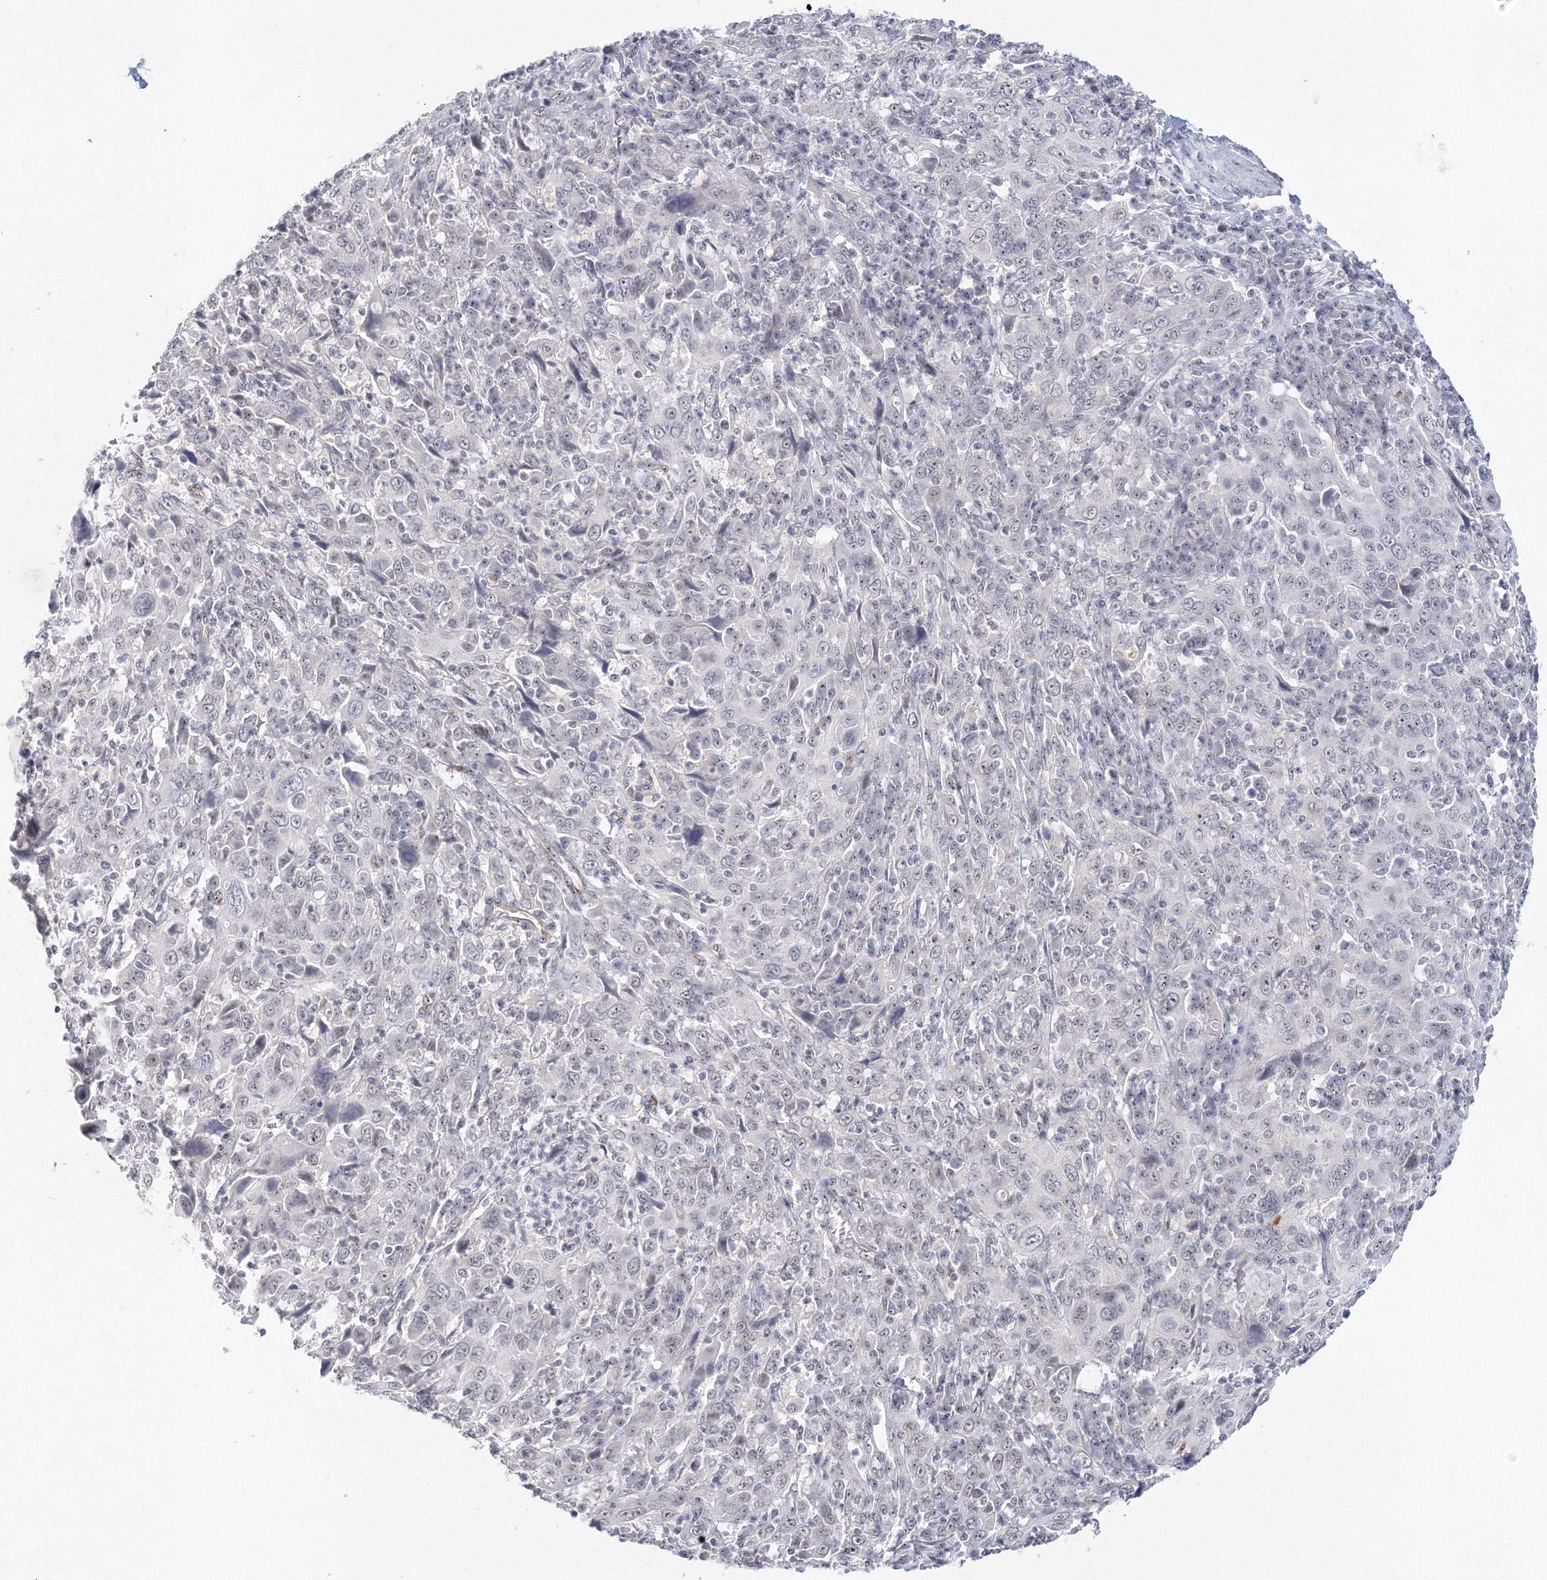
{"staining": {"intensity": "weak", "quantity": "<25%", "location": "nuclear"}, "tissue": "cervical cancer", "cell_type": "Tumor cells", "image_type": "cancer", "snomed": [{"axis": "morphology", "description": "Squamous cell carcinoma, NOS"}, {"axis": "topography", "description": "Cervix"}], "caption": "Immunohistochemistry histopathology image of neoplastic tissue: human cervical squamous cell carcinoma stained with DAB (3,3'-diaminobenzidine) displays no significant protein expression in tumor cells.", "gene": "SIRT7", "patient": {"sex": "female", "age": 46}}